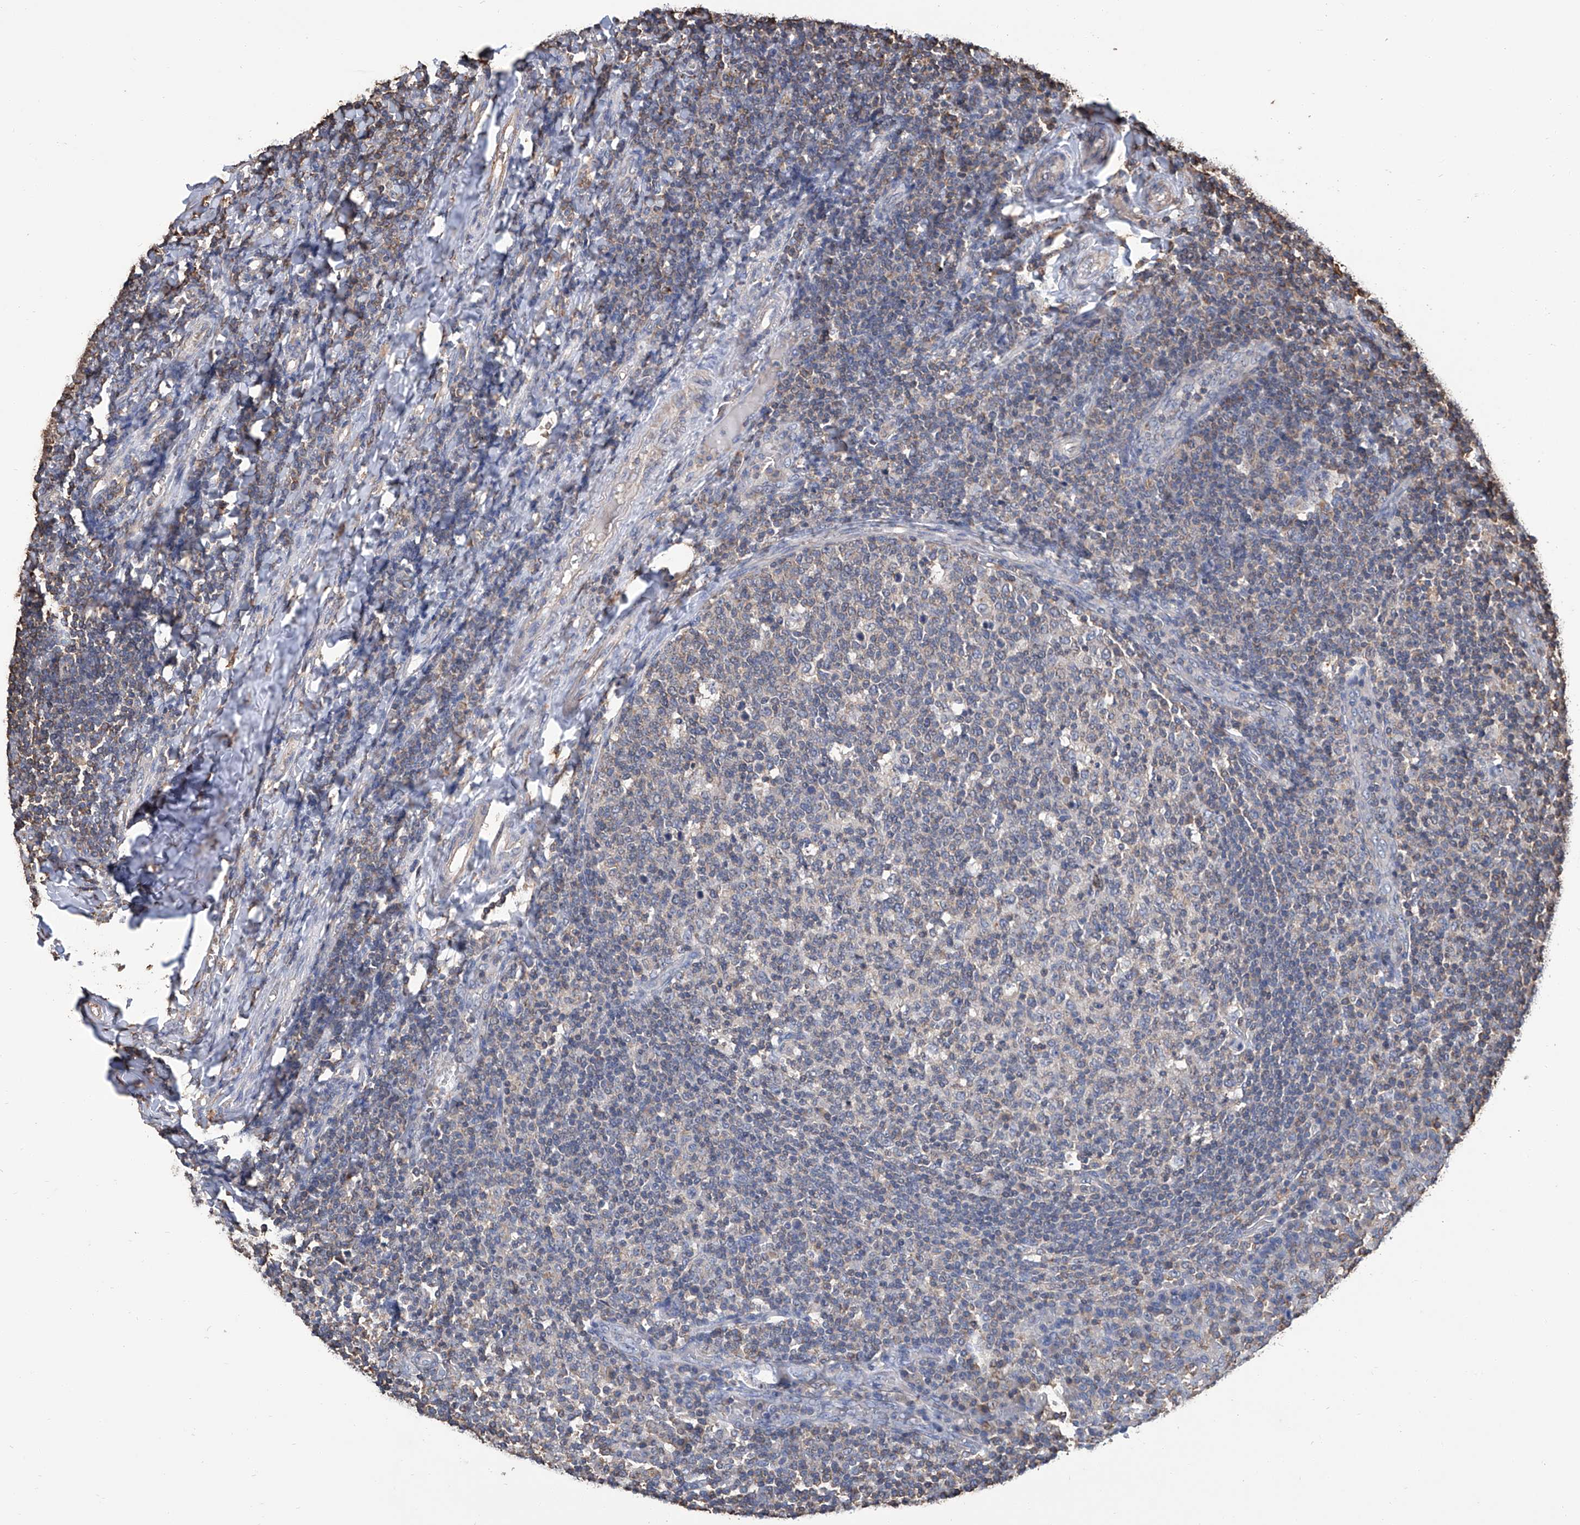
{"staining": {"intensity": "weak", "quantity": "<25%", "location": "cytoplasmic/membranous"}, "tissue": "tonsil", "cell_type": "Germinal center cells", "image_type": "normal", "snomed": [{"axis": "morphology", "description": "Normal tissue, NOS"}, {"axis": "topography", "description": "Tonsil"}], "caption": "This is an immunohistochemistry micrograph of normal human tonsil. There is no positivity in germinal center cells.", "gene": "GPT", "patient": {"sex": "female", "age": 19}}